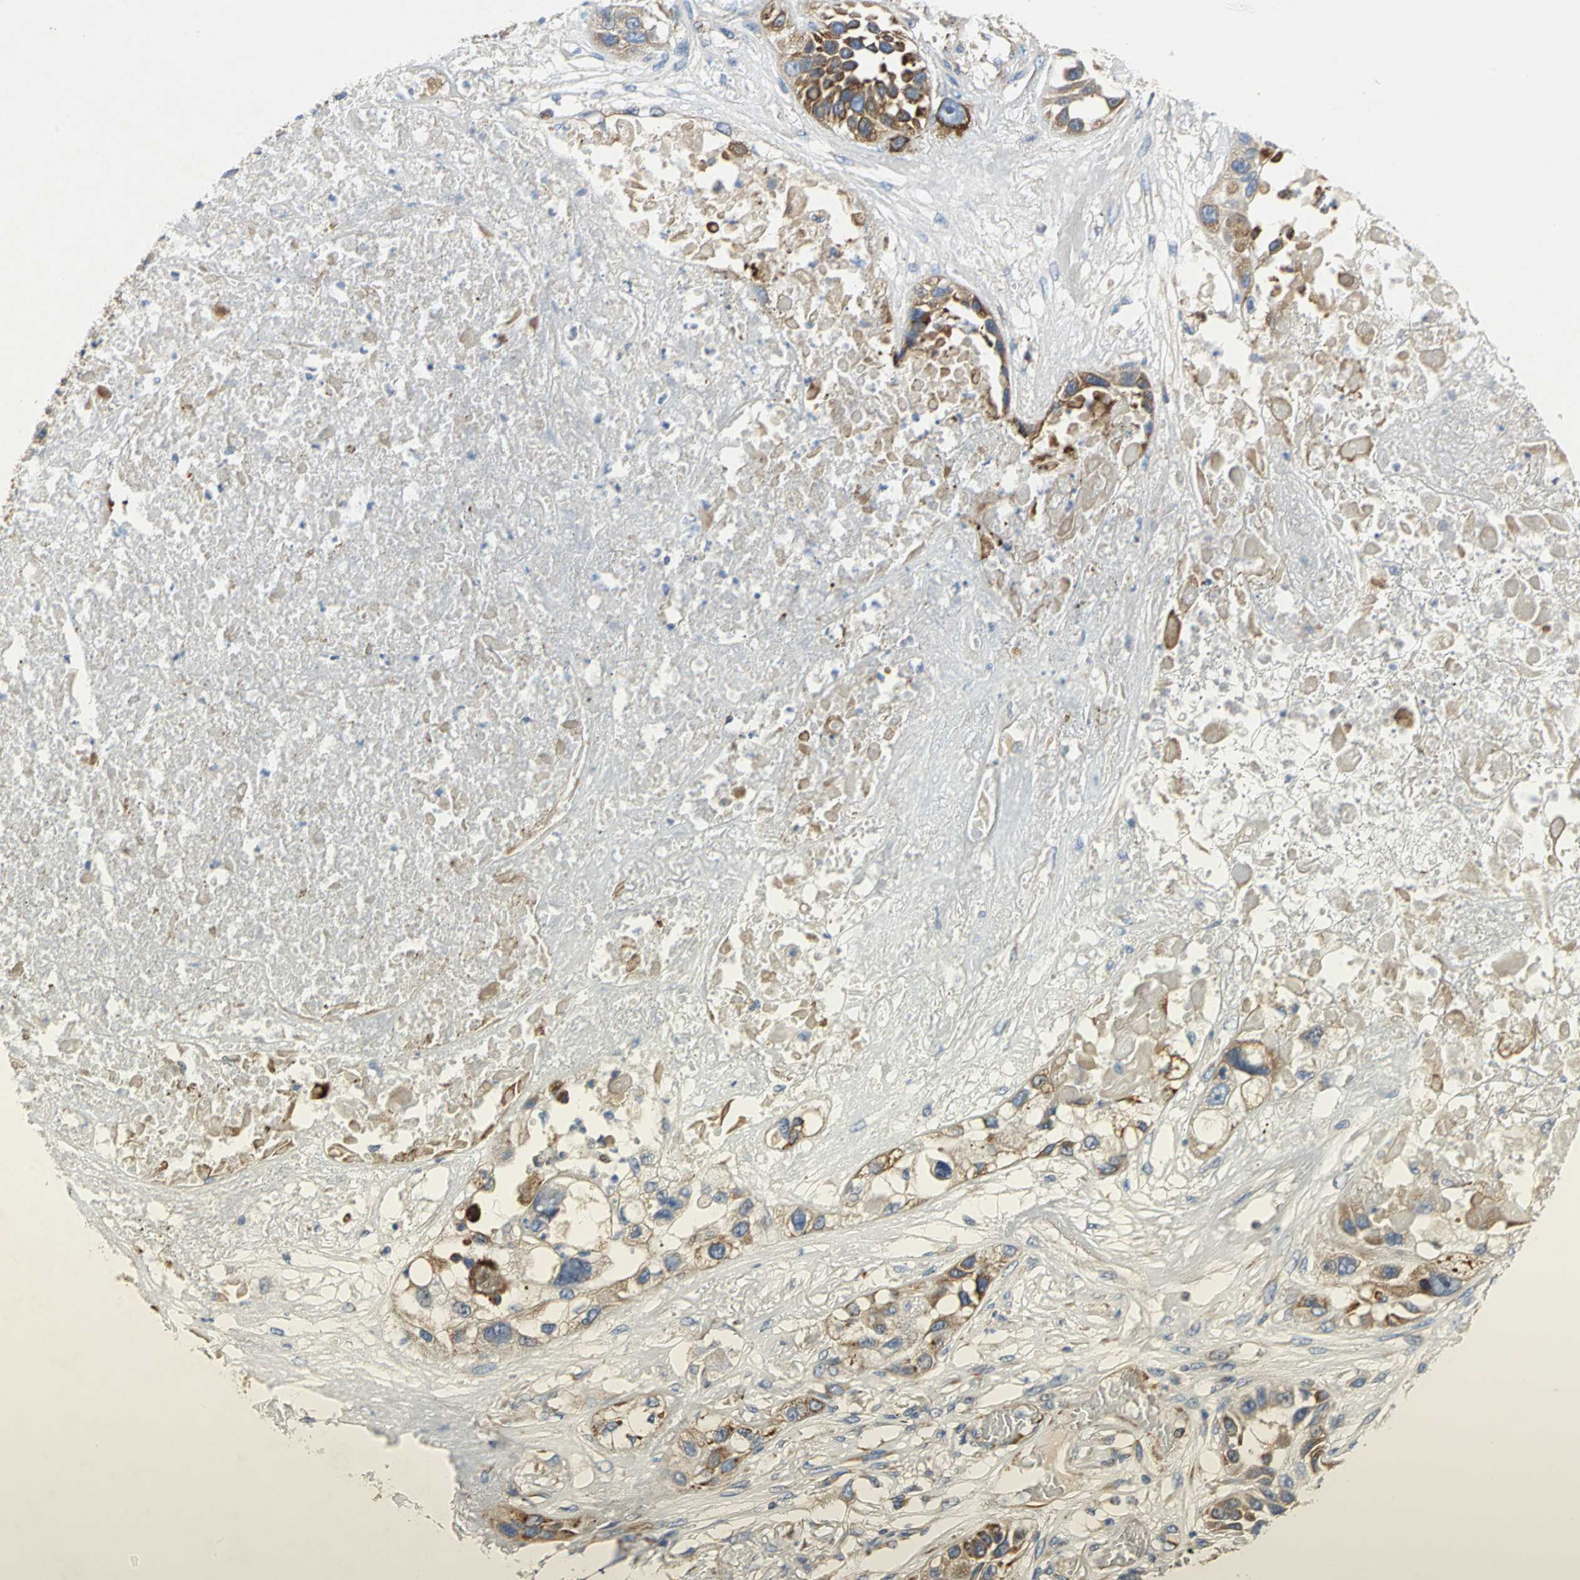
{"staining": {"intensity": "strong", "quantity": ">75%", "location": "cytoplasmic/membranous"}, "tissue": "lung cancer", "cell_type": "Tumor cells", "image_type": "cancer", "snomed": [{"axis": "morphology", "description": "Squamous cell carcinoma, NOS"}, {"axis": "topography", "description": "Lung"}], "caption": "Squamous cell carcinoma (lung) tissue displays strong cytoplasmic/membranous expression in about >75% of tumor cells, visualized by immunohistochemistry.", "gene": "TULP4", "patient": {"sex": "male", "age": 71}}